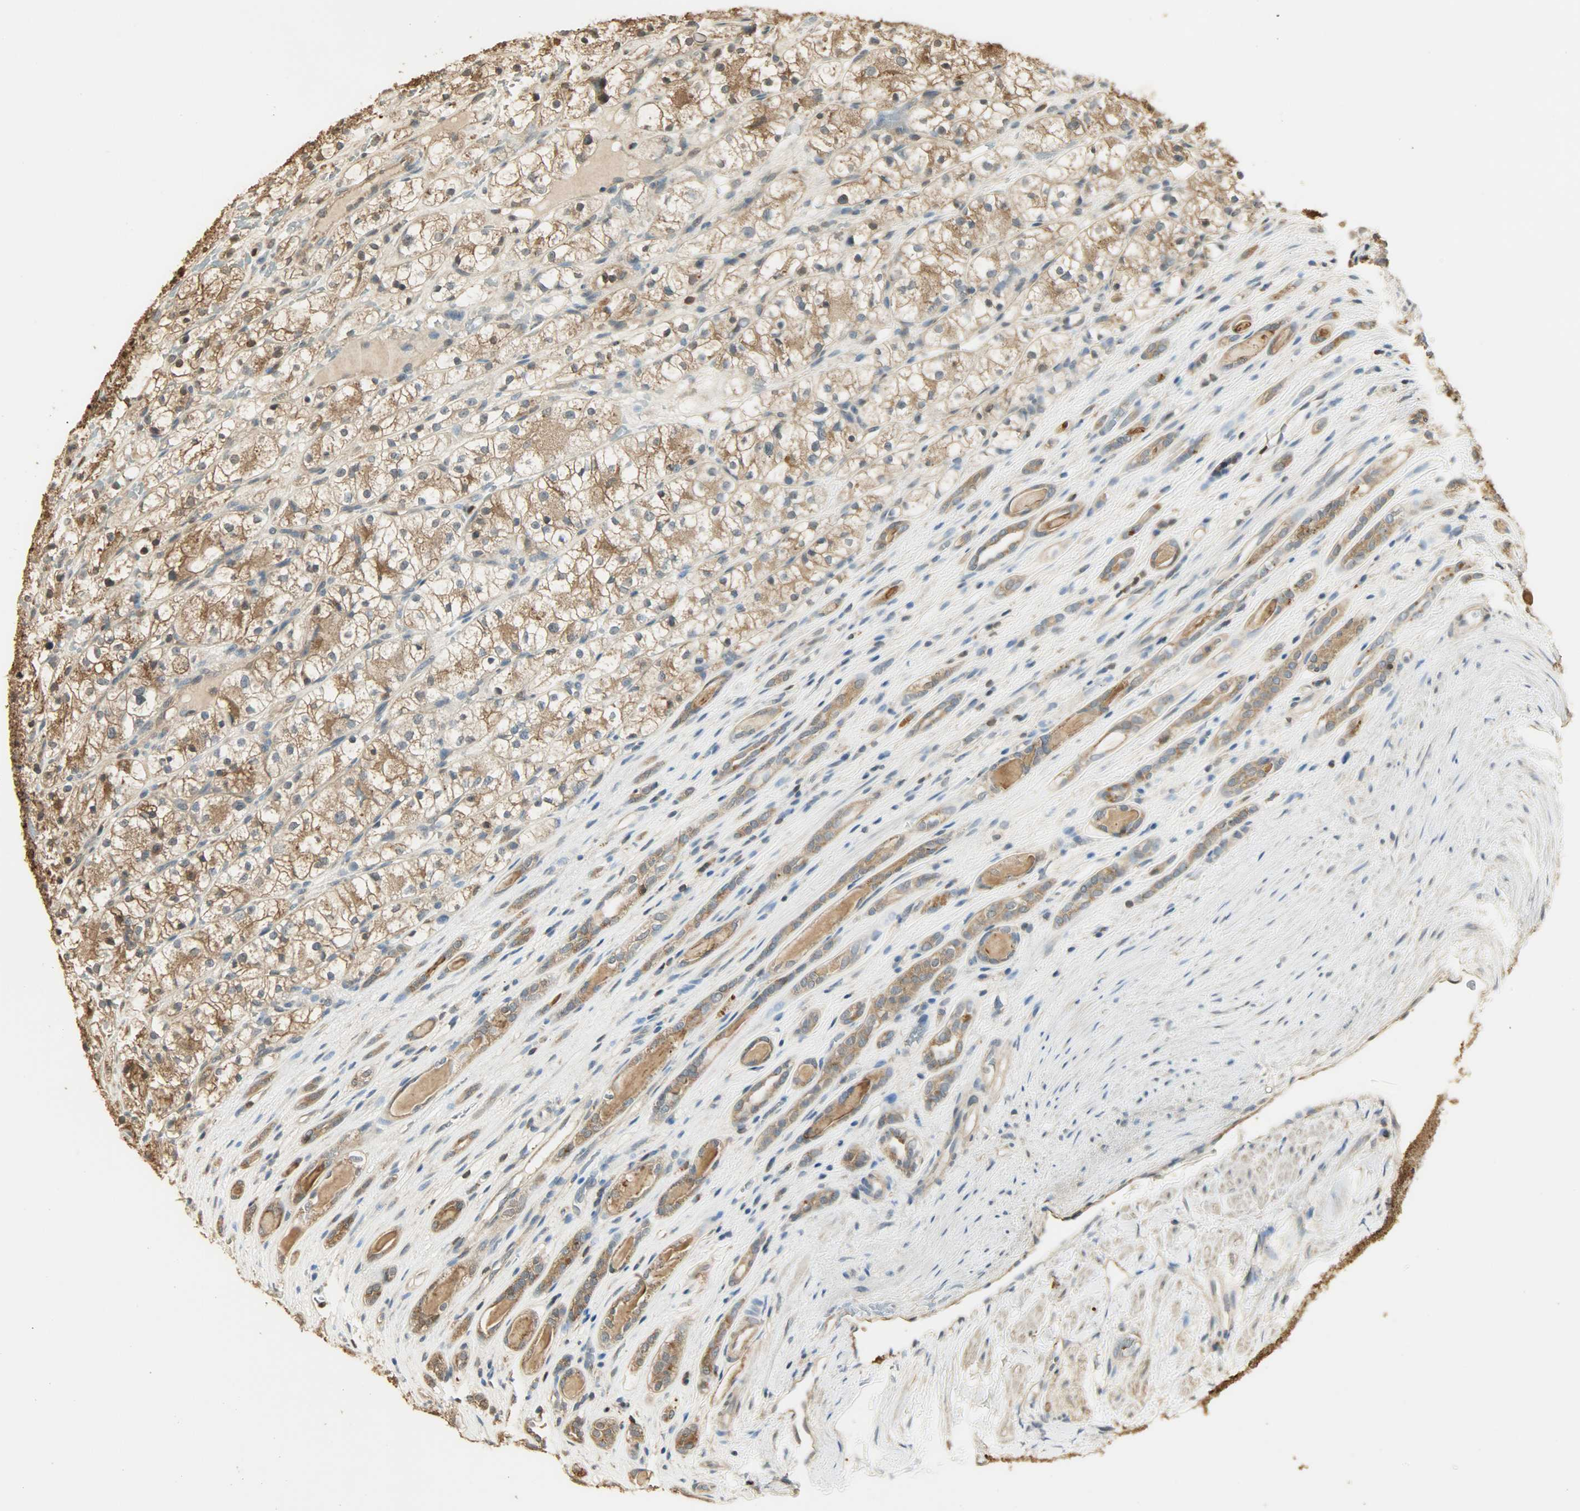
{"staining": {"intensity": "moderate", "quantity": ">75%", "location": "cytoplasmic/membranous"}, "tissue": "renal cancer", "cell_type": "Tumor cells", "image_type": "cancer", "snomed": [{"axis": "morphology", "description": "Adenocarcinoma, NOS"}, {"axis": "topography", "description": "Kidney"}], "caption": "IHC staining of renal adenocarcinoma, which shows medium levels of moderate cytoplasmic/membranous expression in about >75% of tumor cells indicating moderate cytoplasmic/membranous protein expression. The staining was performed using DAB (brown) for protein detection and nuclei were counterstained in hematoxylin (blue).", "gene": "YWHAZ", "patient": {"sex": "female", "age": 60}}